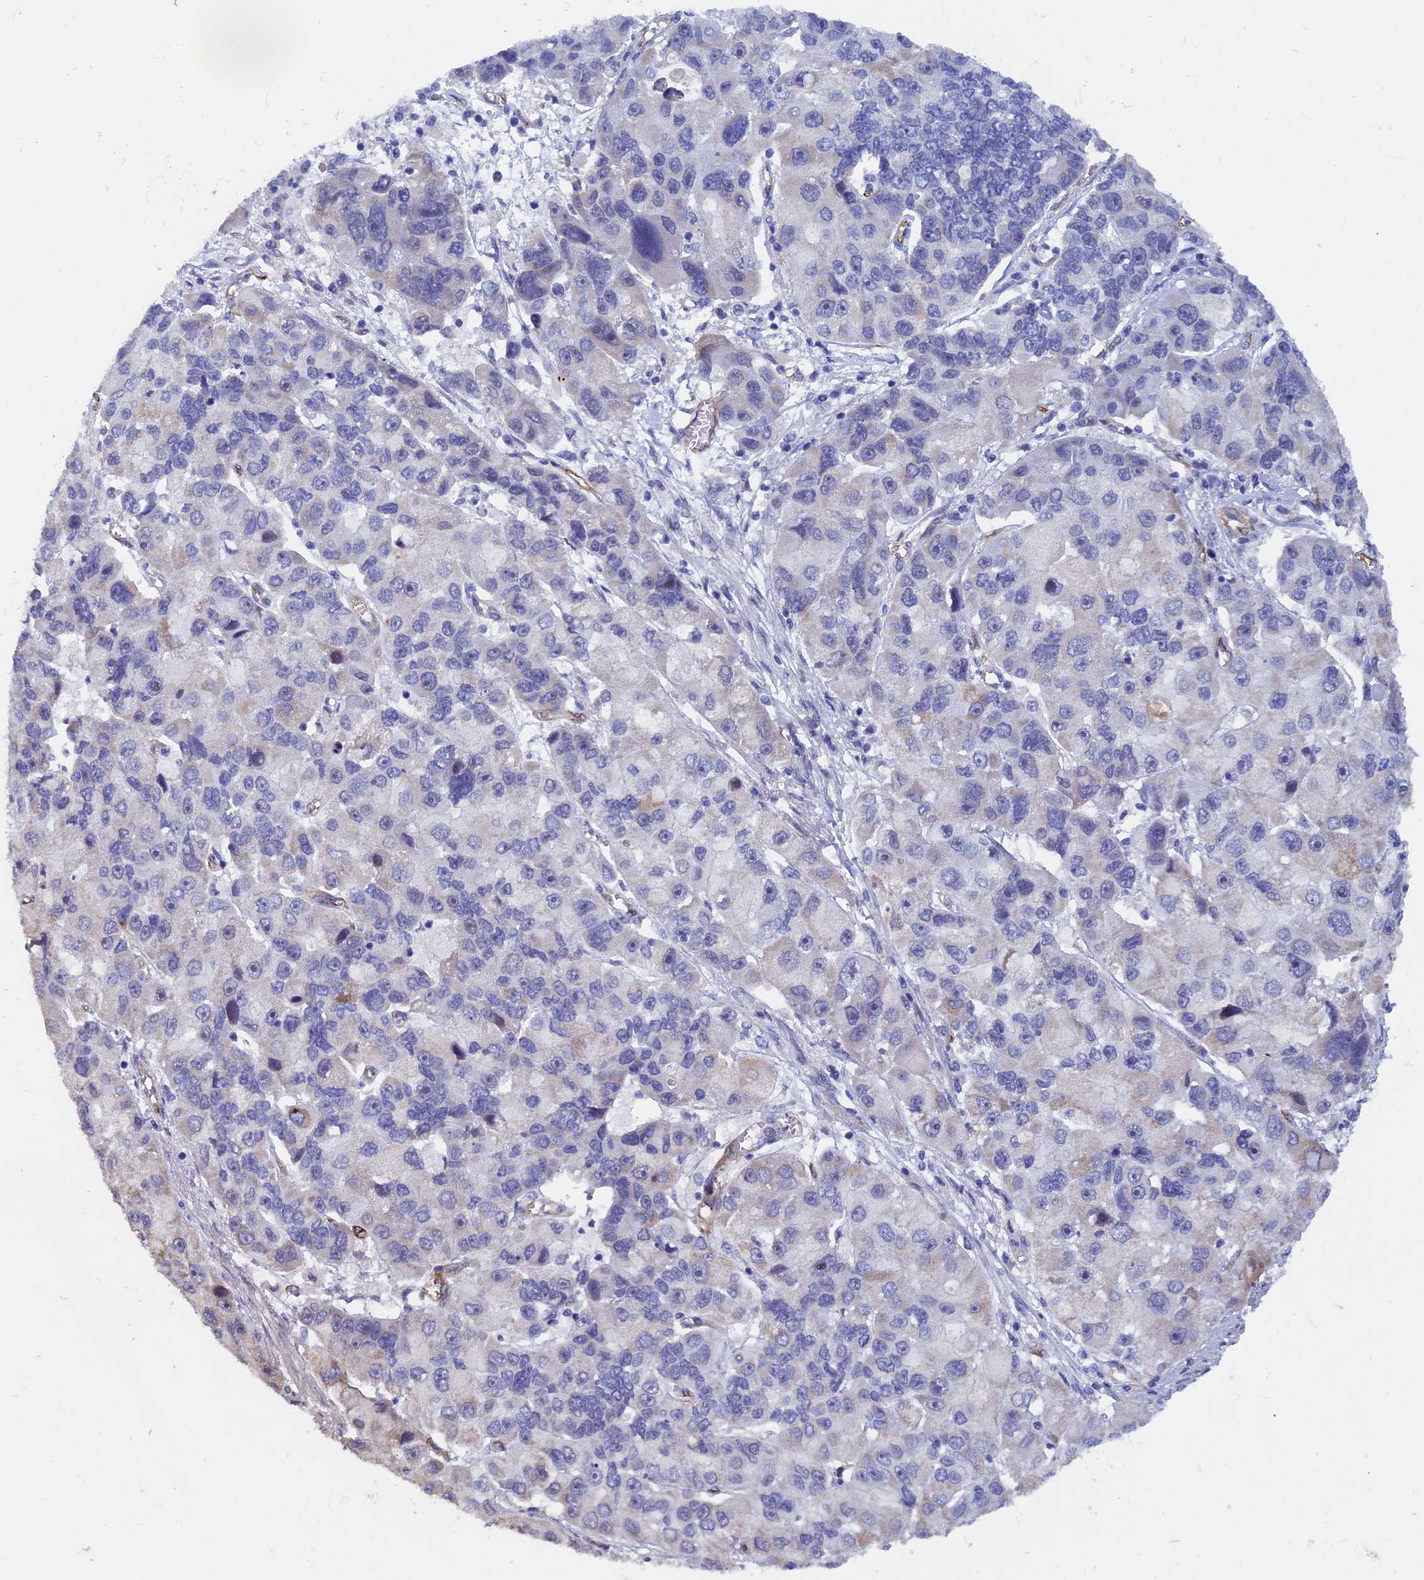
{"staining": {"intensity": "negative", "quantity": "none", "location": "none"}, "tissue": "lung cancer", "cell_type": "Tumor cells", "image_type": "cancer", "snomed": [{"axis": "morphology", "description": "Adenocarcinoma, NOS"}, {"axis": "topography", "description": "Lung"}], "caption": "This micrograph is of lung adenocarcinoma stained with immunohistochemistry (IHC) to label a protein in brown with the nuclei are counter-stained blue. There is no expression in tumor cells. (IHC, brightfield microscopy, high magnification).", "gene": "INSYN1", "patient": {"sex": "female", "age": 54}}